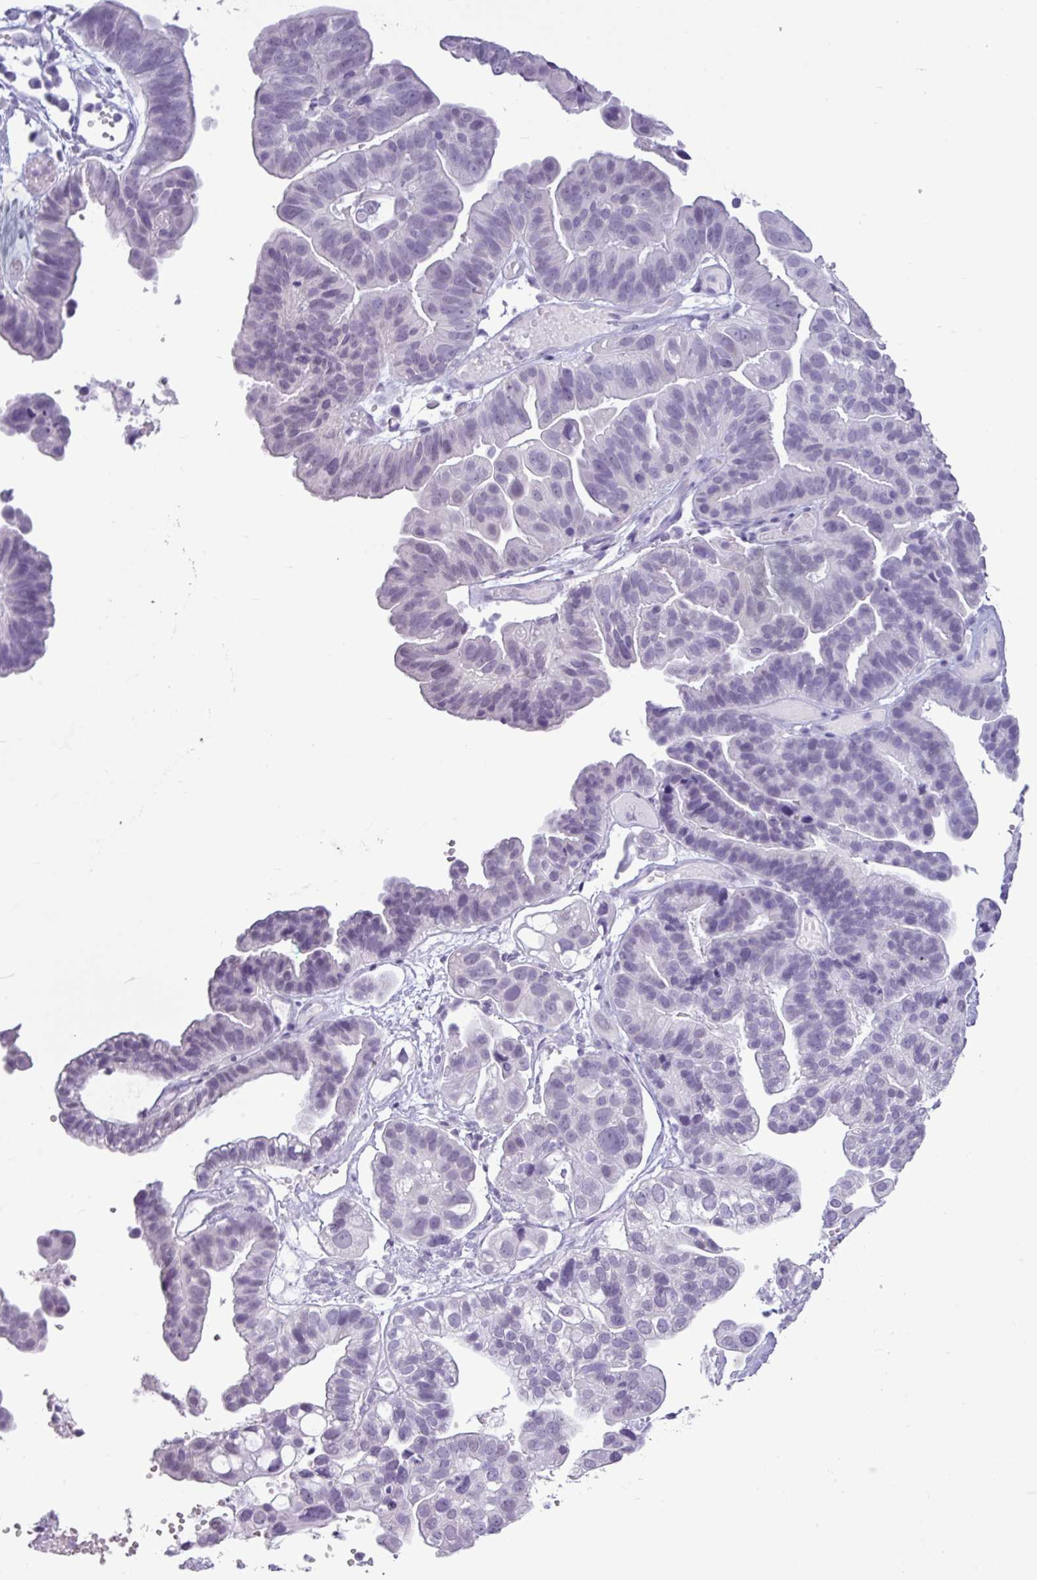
{"staining": {"intensity": "negative", "quantity": "none", "location": "none"}, "tissue": "ovarian cancer", "cell_type": "Tumor cells", "image_type": "cancer", "snomed": [{"axis": "morphology", "description": "Cystadenocarcinoma, serous, NOS"}, {"axis": "topography", "description": "Ovary"}], "caption": "IHC image of ovarian serous cystadenocarcinoma stained for a protein (brown), which exhibits no positivity in tumor cells.", "gene": "AMY2A", "patient": {"sex": "female", "age": 56}}